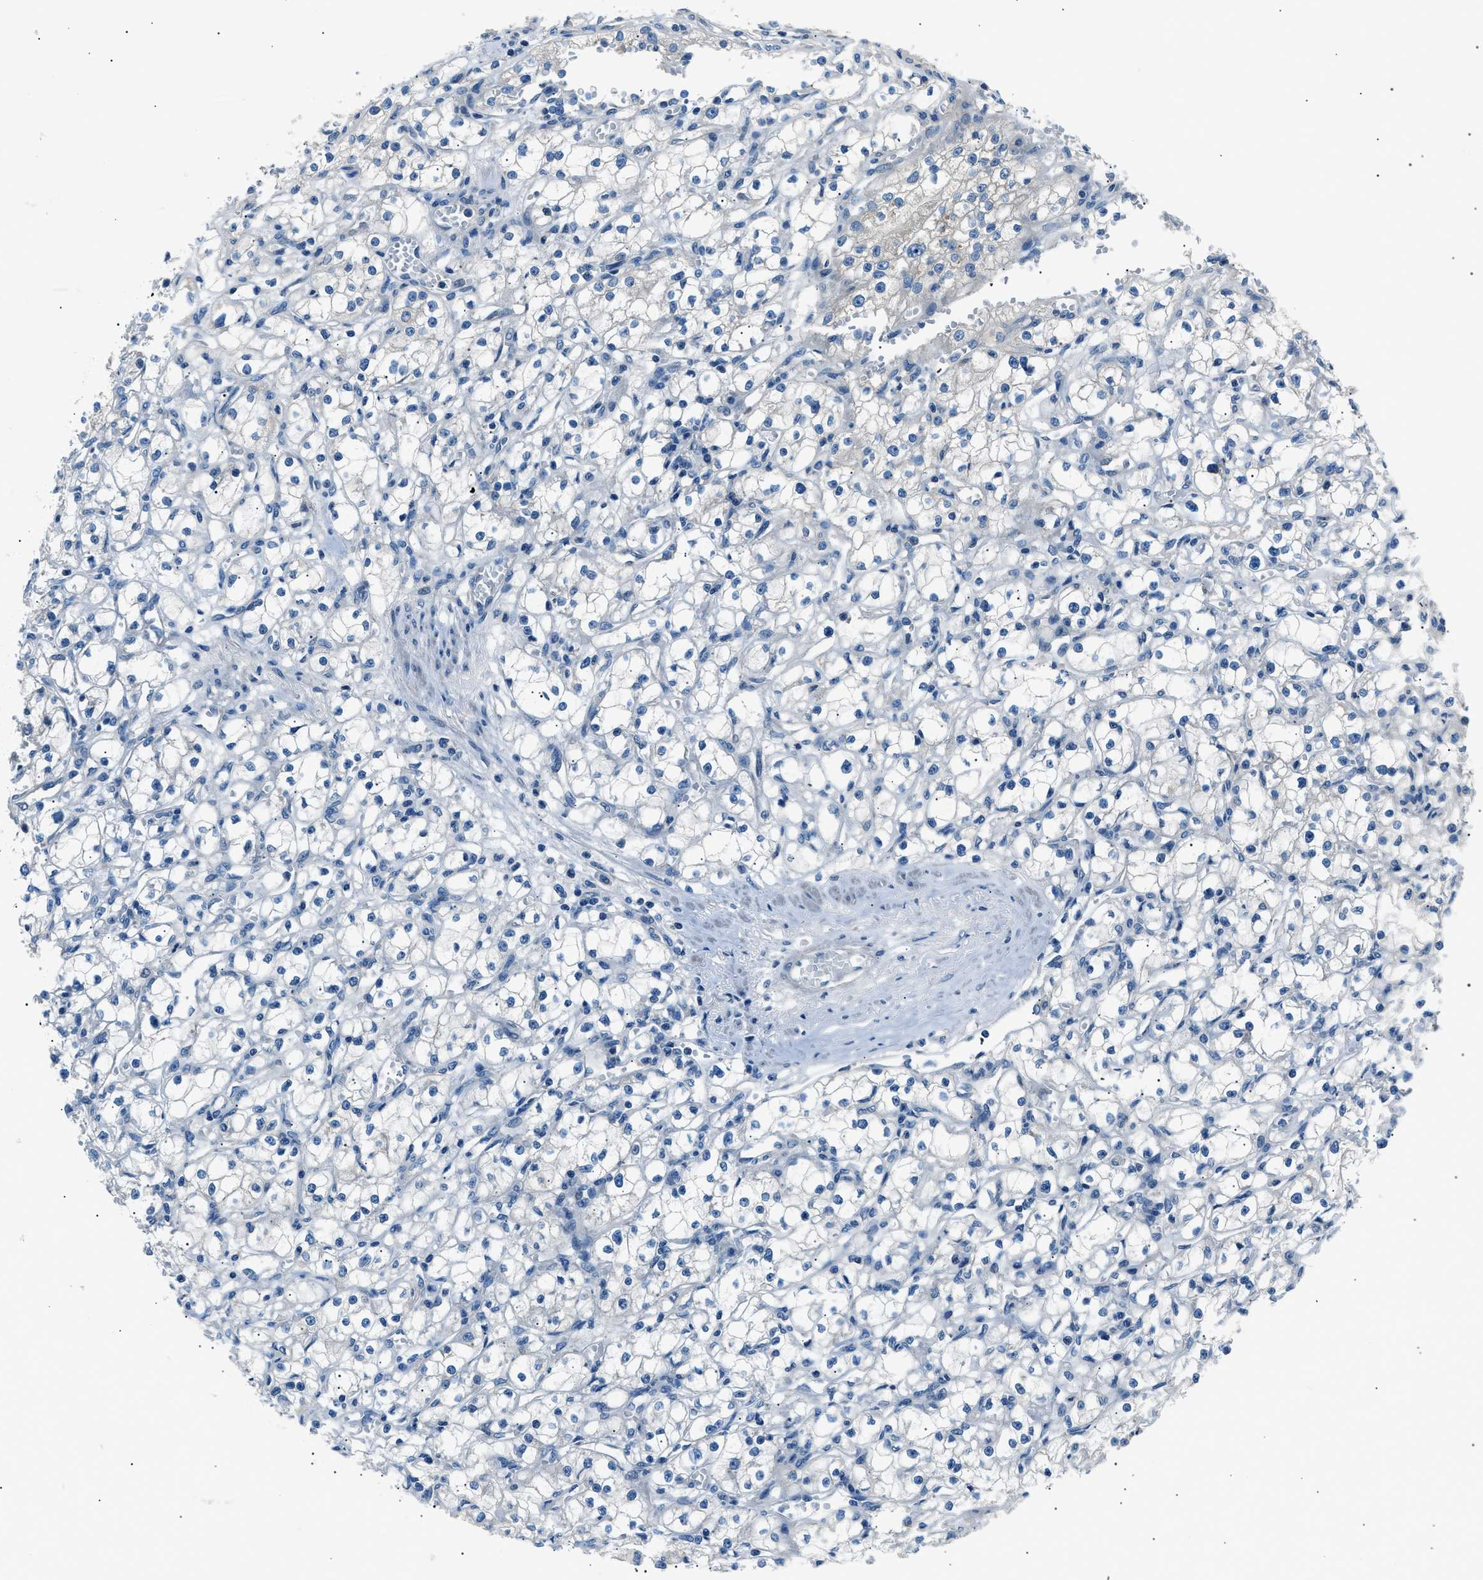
{"staining": {"intensity": "negative", "quantity": "none", "location": "none"}, "tissue": "renal cancer", "cell_type": "Tumor cells", "image_type": "cancer", "snomed": [{"axis": "morphology", "description": "Adenocarcinoma, NOS"}, {"axis": "topography", "description": "Kidney"}], "caption": "DAB (3,3'-diaminobenzidine) immunohistochemical staining of human renal cancer (adenocarcinoma) exhibits no significant staining in tumor cells. Nuclei are stained in blue.", "gene": "LRRC37B", "patient": {"sex": "male", "age": 56}}